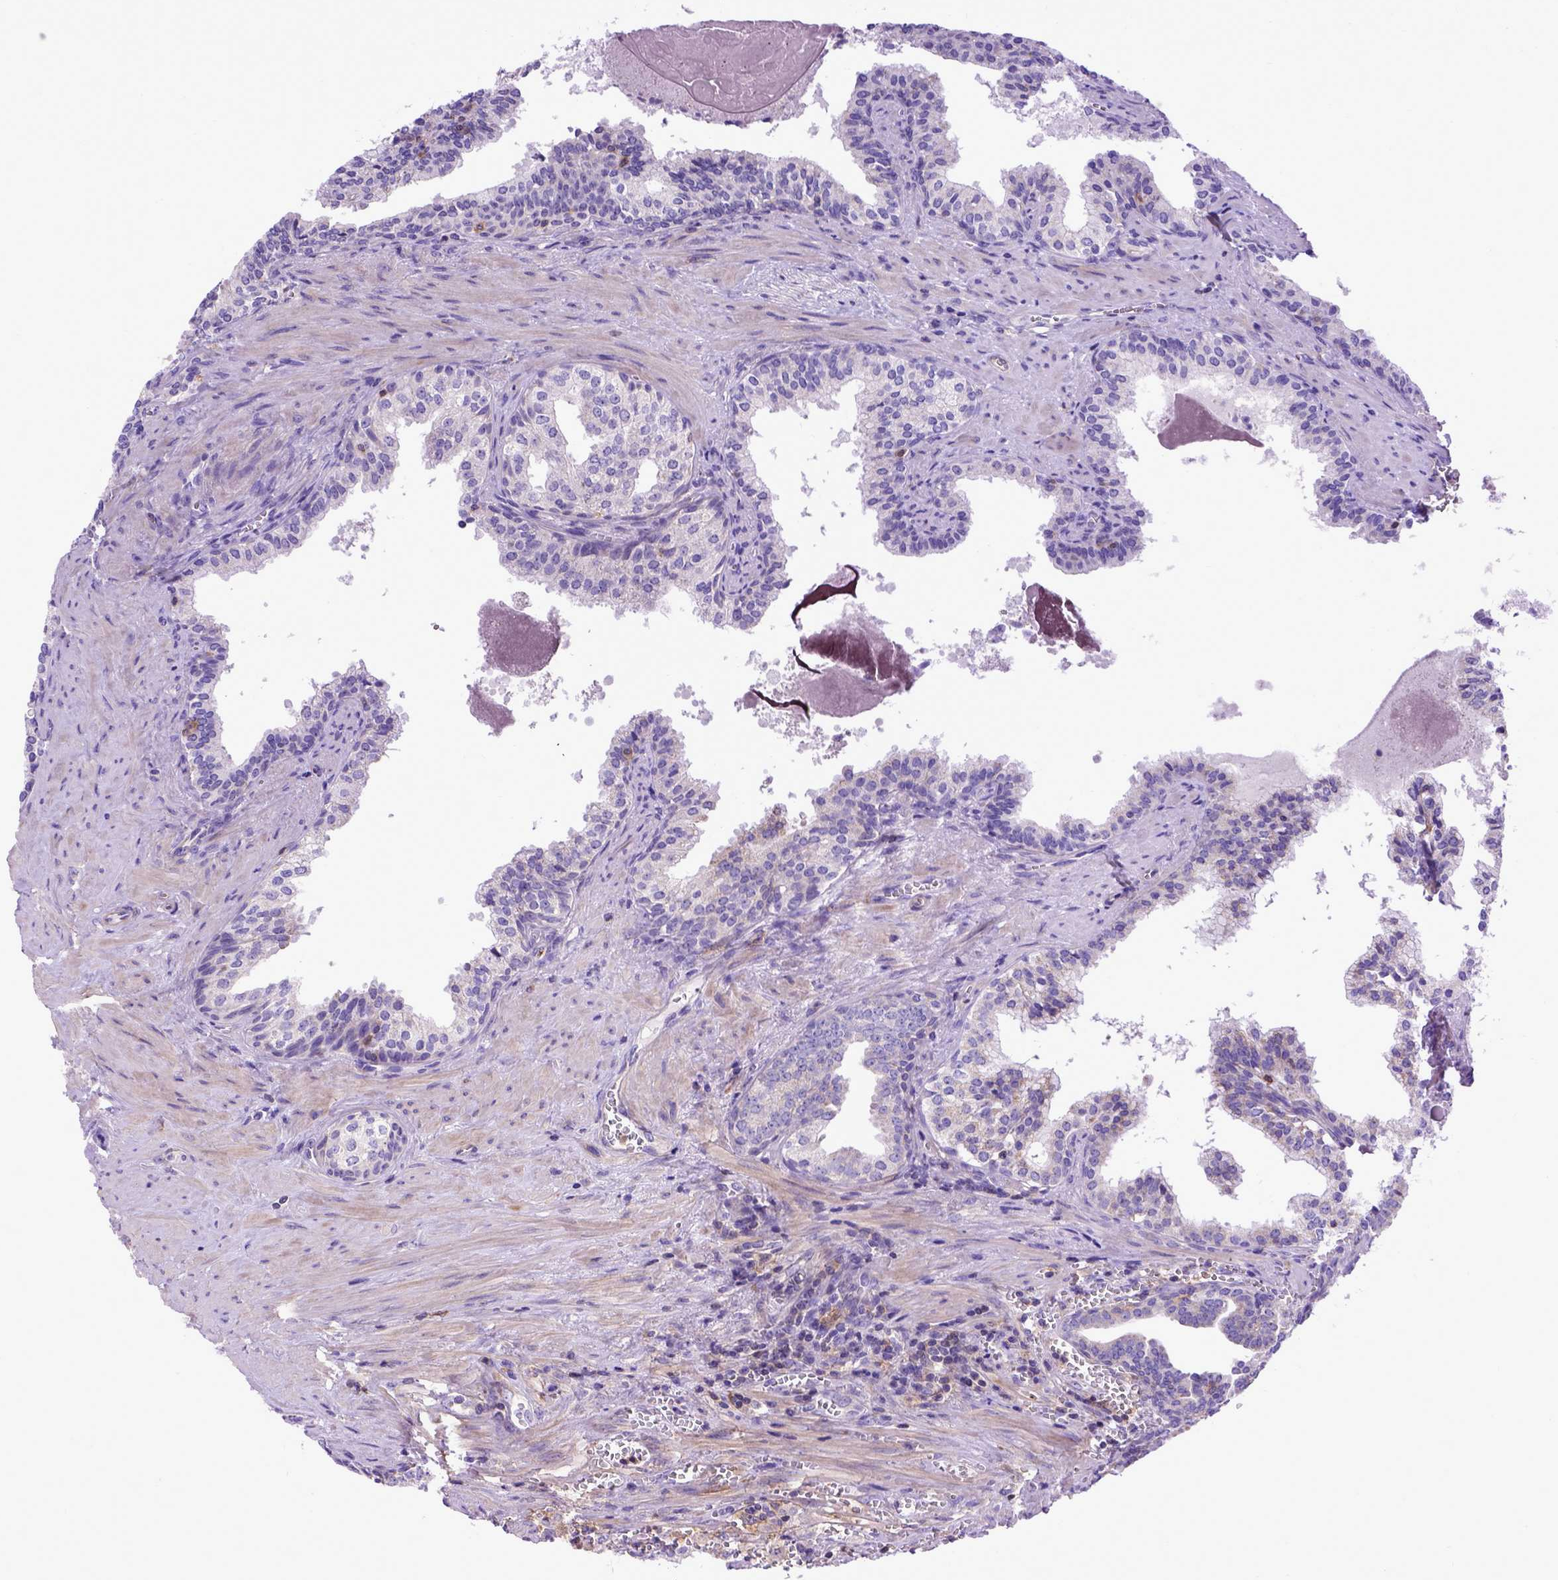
{"staining": {"intensity": "negative", "quantity": "none", "location": "none"}, "tissue": "prostate cancer", "cell_type": "Tumor cells", "image_type": "cancer", "snomed": [{"axis": "morphology", "description": "Adenocarcinoma, High grade"}, {"axis": "topography", "description": "Prostate"}], "caption": "IHC image of neoplastic tissue: human prostate cancer (adenocarcinoma (high-grade)) stained with DAB shows no significant protein expression in tumor cells.", "gene": "ASAH2", "patient": {"sex": "male", "age": 68}}